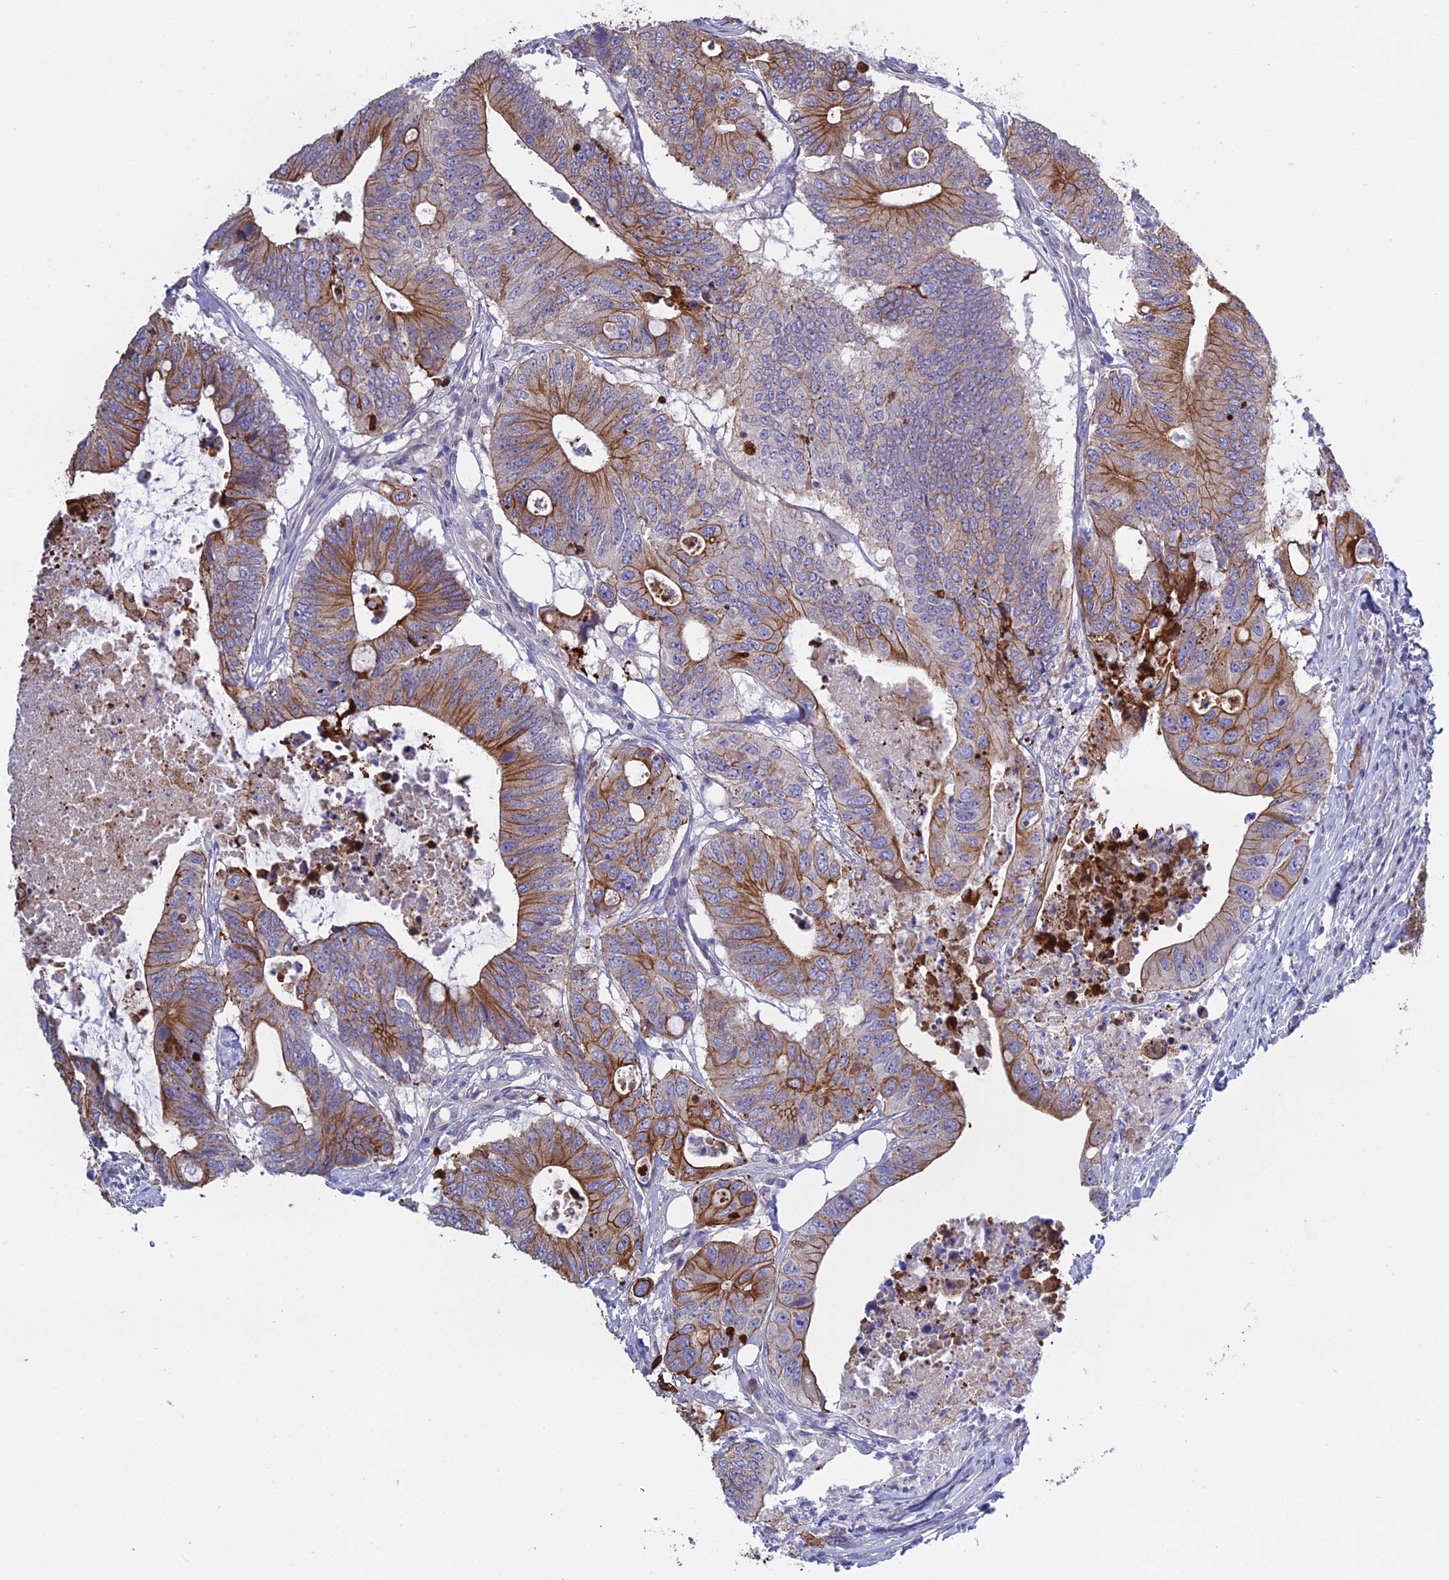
{"staining": {"intensity": "moderate", "quantity": "25%-75%", "location": "cytoplasmic/membranous"}, "tissue": "colorectal cancer", "cell_type": "Tumor cells", "image_type": "cancer", "snomed": [{"axis": "morphology", "description": "Adenocarcinoma, NOS"}, {"axis": "topography", "description": "Colon"}], "caption": "Adenocarcinoma (colorectal) stained with immunohistochemistry exhibits moderate cytoplasmic/membranous staining in about 25%-75% of tumor cells.", "gene": "LZTS2", "patient": {"sex": "male", "age": 71}}